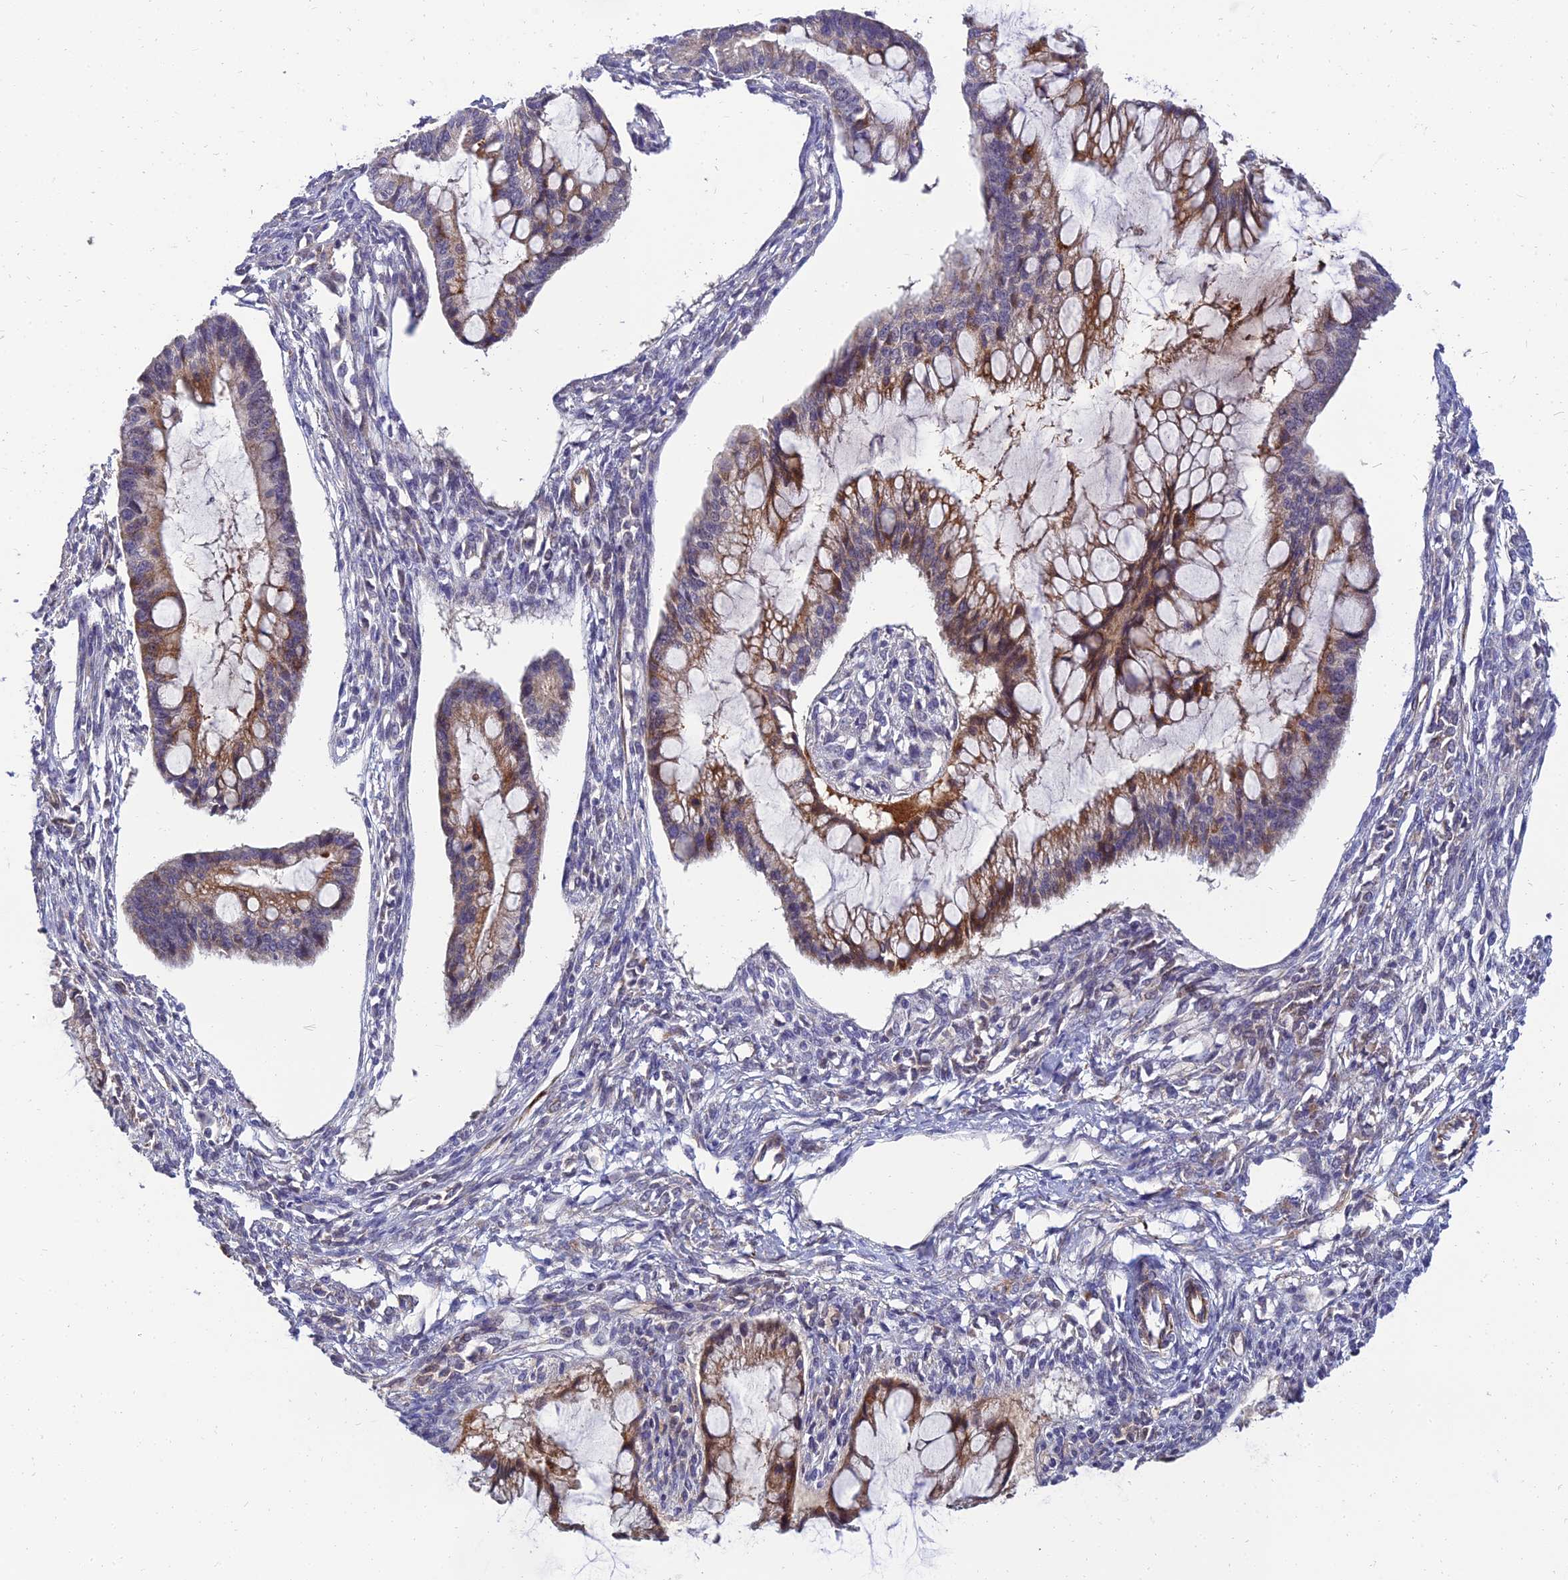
{"staining": {"intensity": "moderate", "quantity": ">75%", "location": "cytoplasmic/membranous"}, "tissue": "ovarian cancer", "cell_type": "Tumor cells", "image_type": "cancer", "snomed": [{"axis": "morphology", "description": "Cystadenocarcinoma, mucinous, NOS"}, {"axis": "topography", "description": "Ovary"}], "caption": "Immunohistochemistry (IHC) (DAB) staining of ovarian mucinous cystadenocarcinoma demonstrates moderate cytoplasmic/membranous protein positivity in about >75% of tumor cells.", "gene": "NPY", "patient": {"sex": "female", "age": 73}}